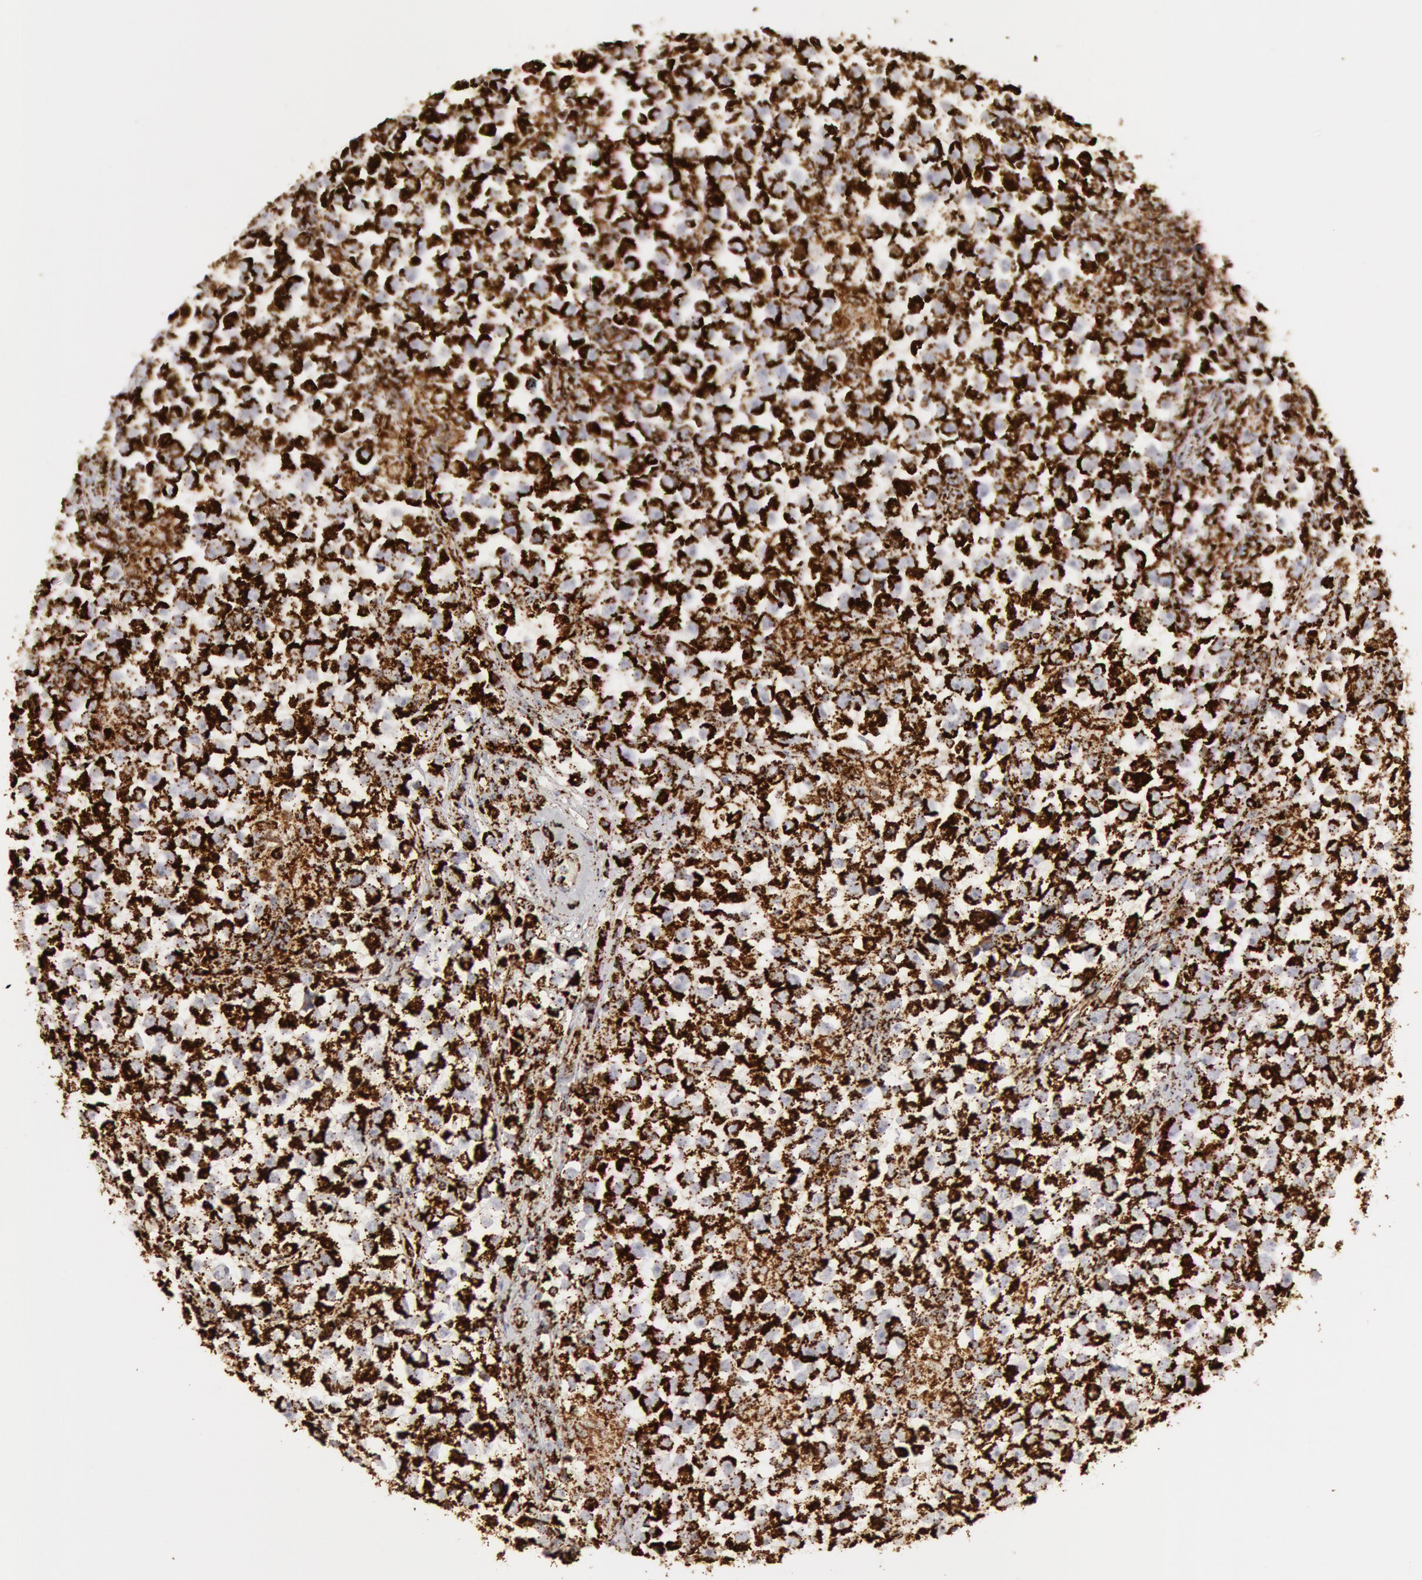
{"staining": {"intensity": "strong", "quantity": ">75%", "location": "cytoplasmic/membranous"}, "tissue": "testis cancer", "cell_type": "Tumor cells", "image_type": "cancer", "snomed": [{"axis": "morphology", "description": "Seminoma, NOS"}, {"axis": "topography", "description": "Testis"}], "caption": "Protein staining of testis cancer tissue displays strong cytoplasmic/membranous expression in about >75% of tumor cells. Immunohistochemistry stains the protein of interest in brown and the nuclei are stained blue.", "gene": "ATP5F1B", "patient": {"sex": "male", "age": 33}}